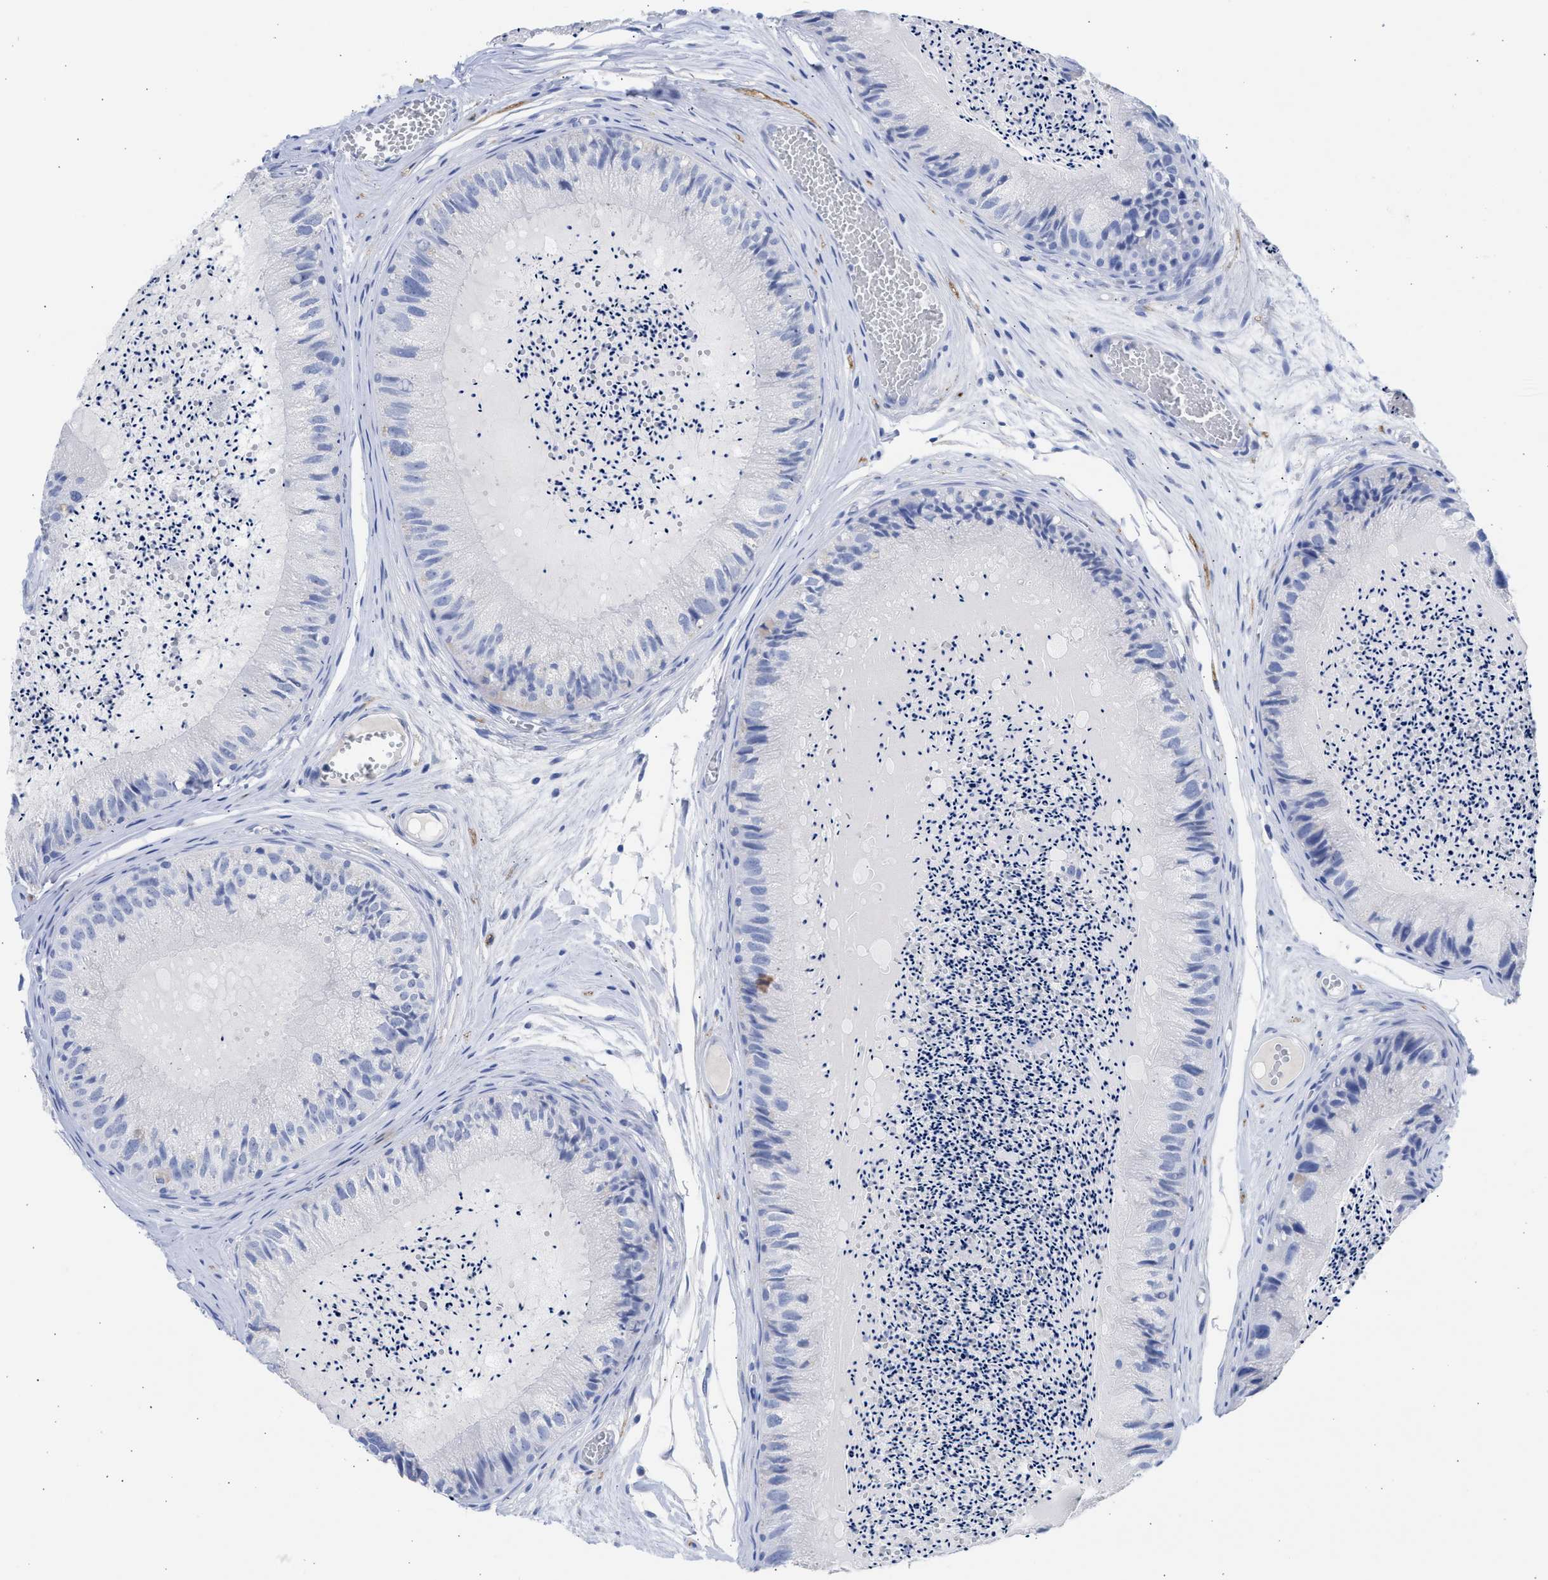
{"staining": {"intensity": "negative", "quantity": "none", "location": "none"}, "tissue": "epididymis", "cell_type": "Glandular cells", "image_type": "normal", "snomed": [{"axis": "morphology", "description": "Normal tissue, NOS"}, {"axis": "topography", "description": "Epididymis"}], "caption": "Immunohistochemistry (IHC) photomicrograph of normal epididymis: epididymis stained with DAB (3,3'-diaminobenzidine) displays no significant protein staining in glandular cells. (DAB IHC with hematoxylin counter stain).", "gene": "NCAM1", "patient": {"sex": "male", "age": 31}}